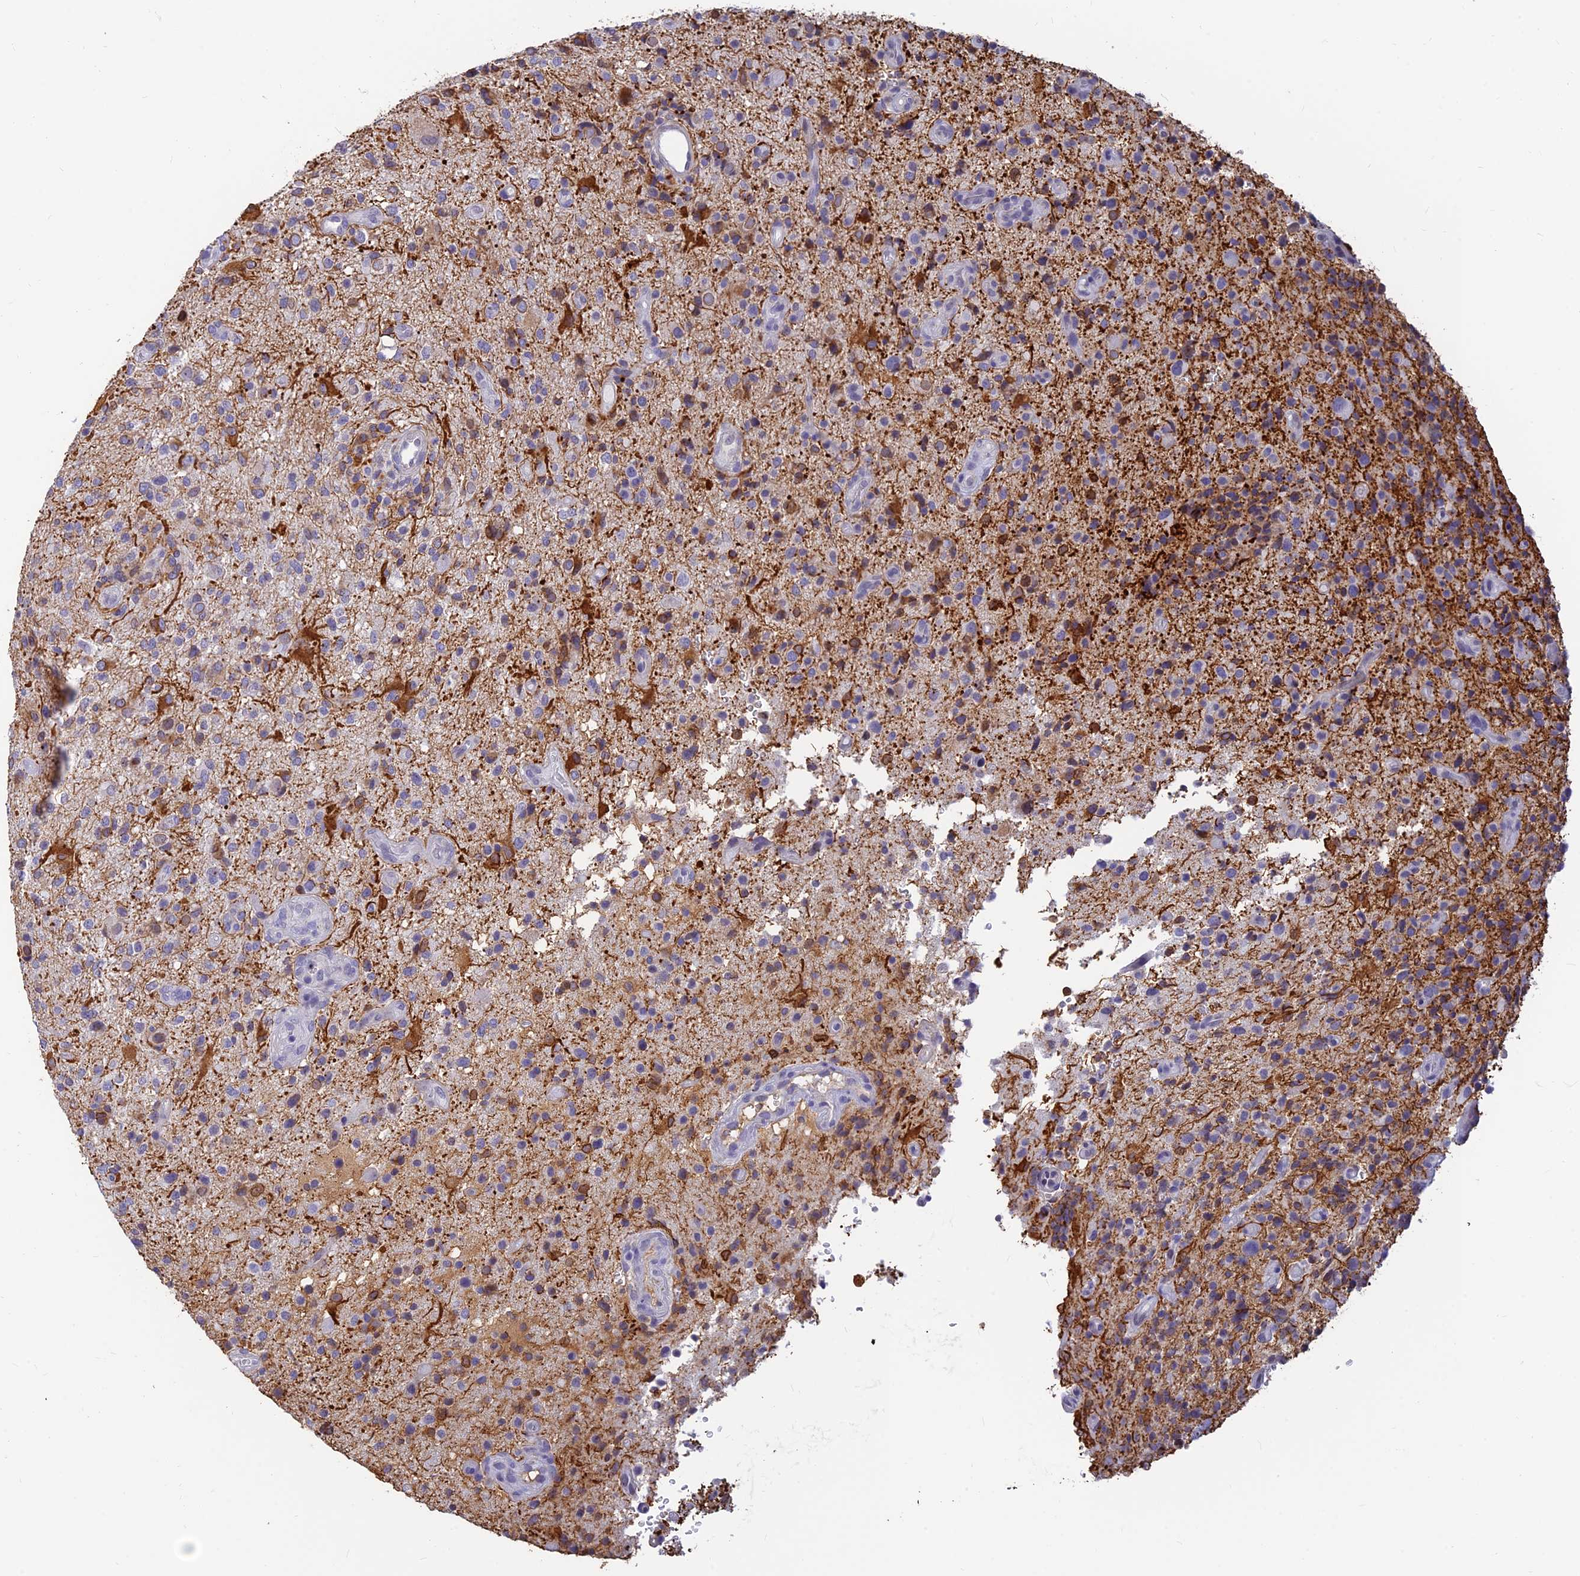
{"staining": {"intensity": "moderate", "quantity": "<25%", "location": "cytoplasmic/membranous"}, "tissue": "glioma", "cell_type": "Tumor cells", "image_type": "cancer", "snomed": [{"axis": "morphology", "description": "Glioma, malignant, High grade"}, {"axis": "topography", "description": "Brain"}], "caption": "High-grade glioma (malignant) stained for a protein shows moderate cytoplasmic/membranous positivity in tumor cells.", "gene": "ALDH1L2", "patient": {"sex": "male", "age": 47}}